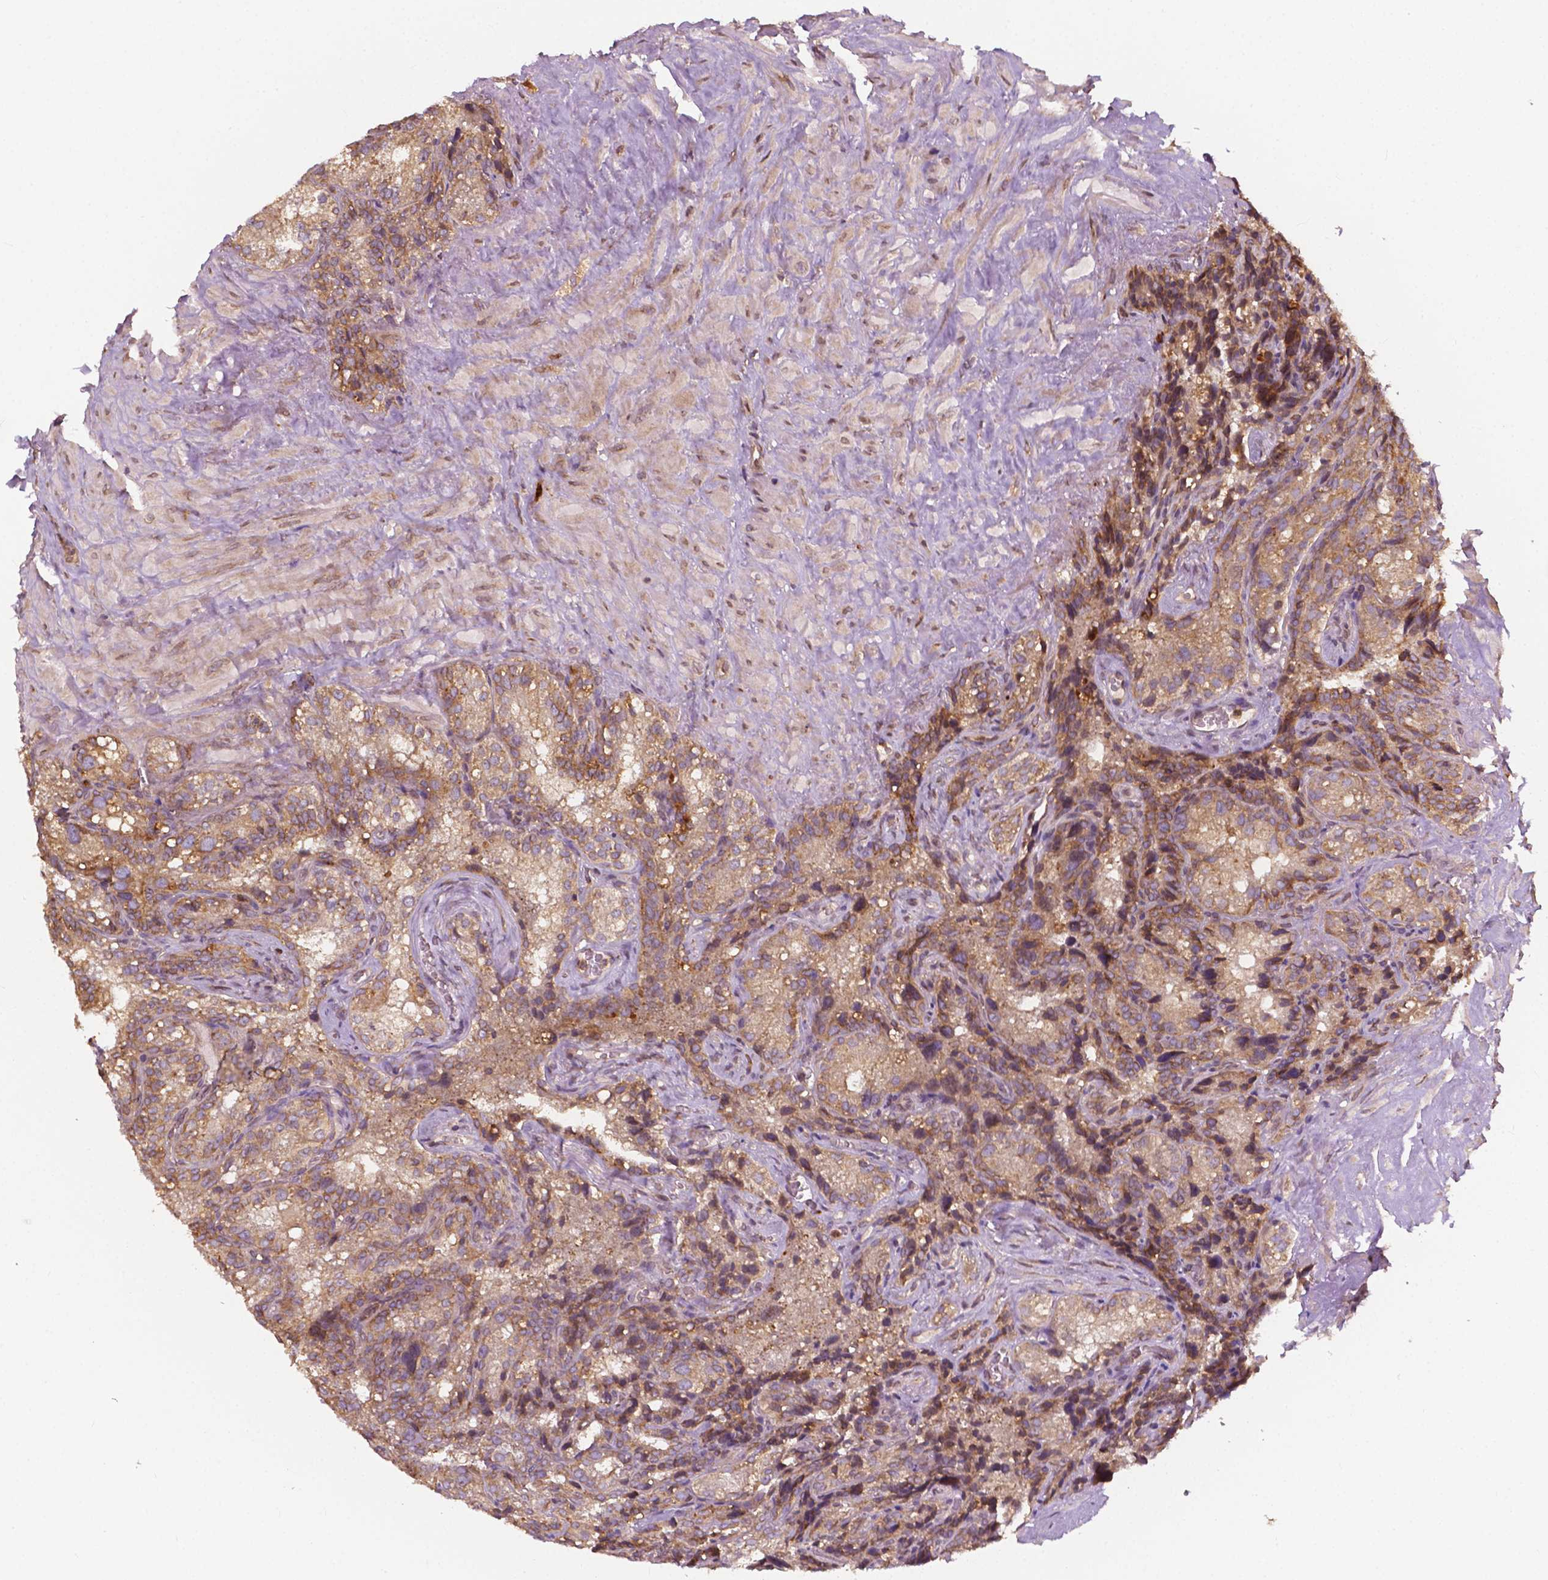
{"staining": {"intensity": "moderate", "quantity": ">75%", "location": "cytoplasmic/membranous"}, "tissue": "seminal vesicle", "cell_type": "Glandular cells", "image_type": "normal", "snomed": [{"axis": "morphology", "description": "Normal tissue, NOS"}, {"axis": "topography", "description": "Prostate"}, {"axis": "topography", "description": "Seminal veicle"}], "caption": "High-magnification brightfield microscopy of normal seminal vesicle stained with DAB (brown) and counterstained with hematoxylin (blue). glandular cells exhibit moderate cytoplasmic/membranous positivity is seen in about>75% of cells.", "gene": "G3BP1", "patient": {"sex": "male", "age": 71}}